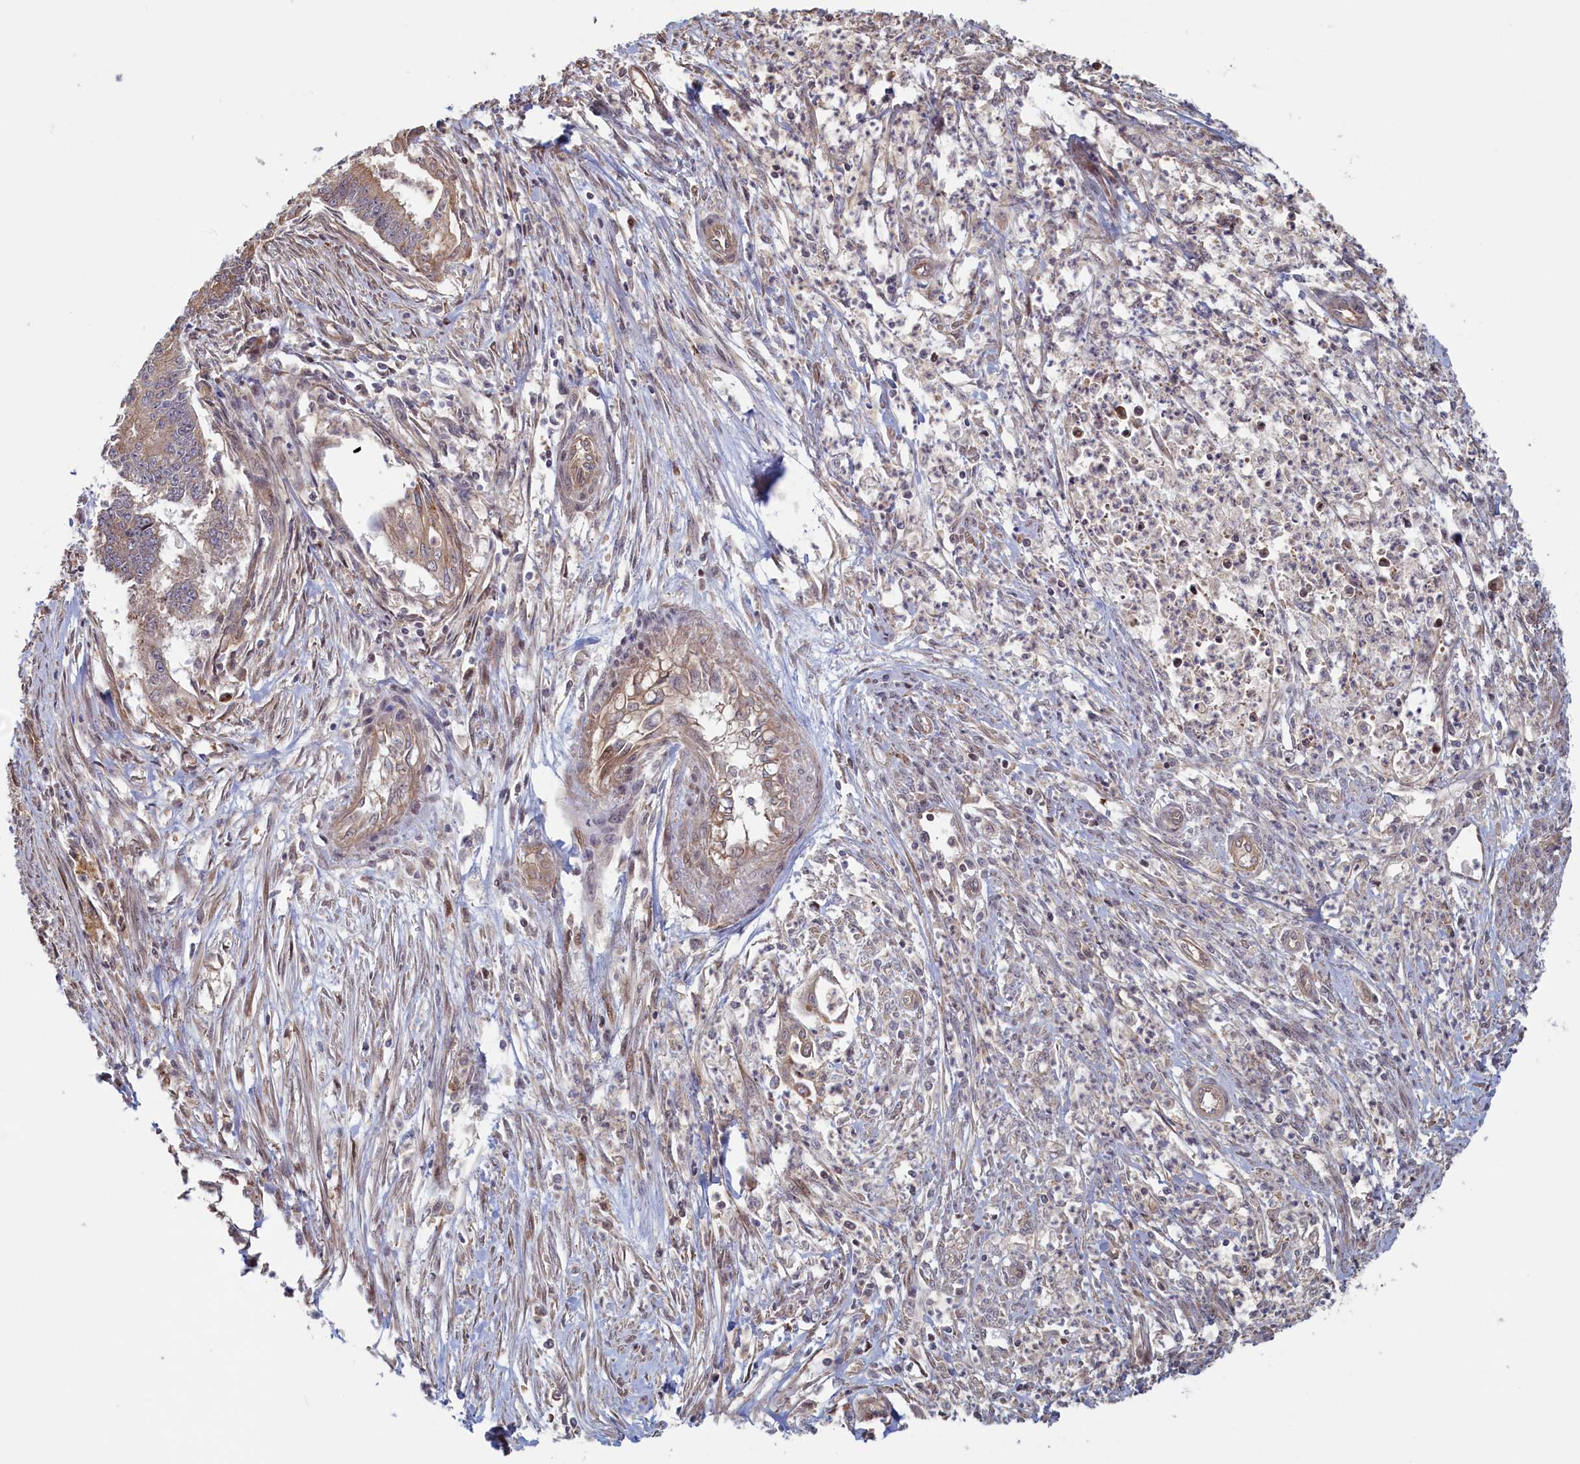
{"staining": {"intensity": "weak", "quantity": "25%-75%", "location": "cytoplasmic/membranous"}, "tissue": "endometrial cancer", "cell_type": "Tumor cells", "image_type": "cancer", "snomed": [{"axis": "morphology", "description": "Adenocarcinoma, NOS"}, {"axis": "topography", "description": "Endometrium"}], "caption": "Endometrial cancer stained with a brown dye reveals weak cytoplasmic/membranous positive staining in about 25%-75% of tumor cells.", "gene": "RILPL1", "patient": {"sex": "female", "age": 73}}